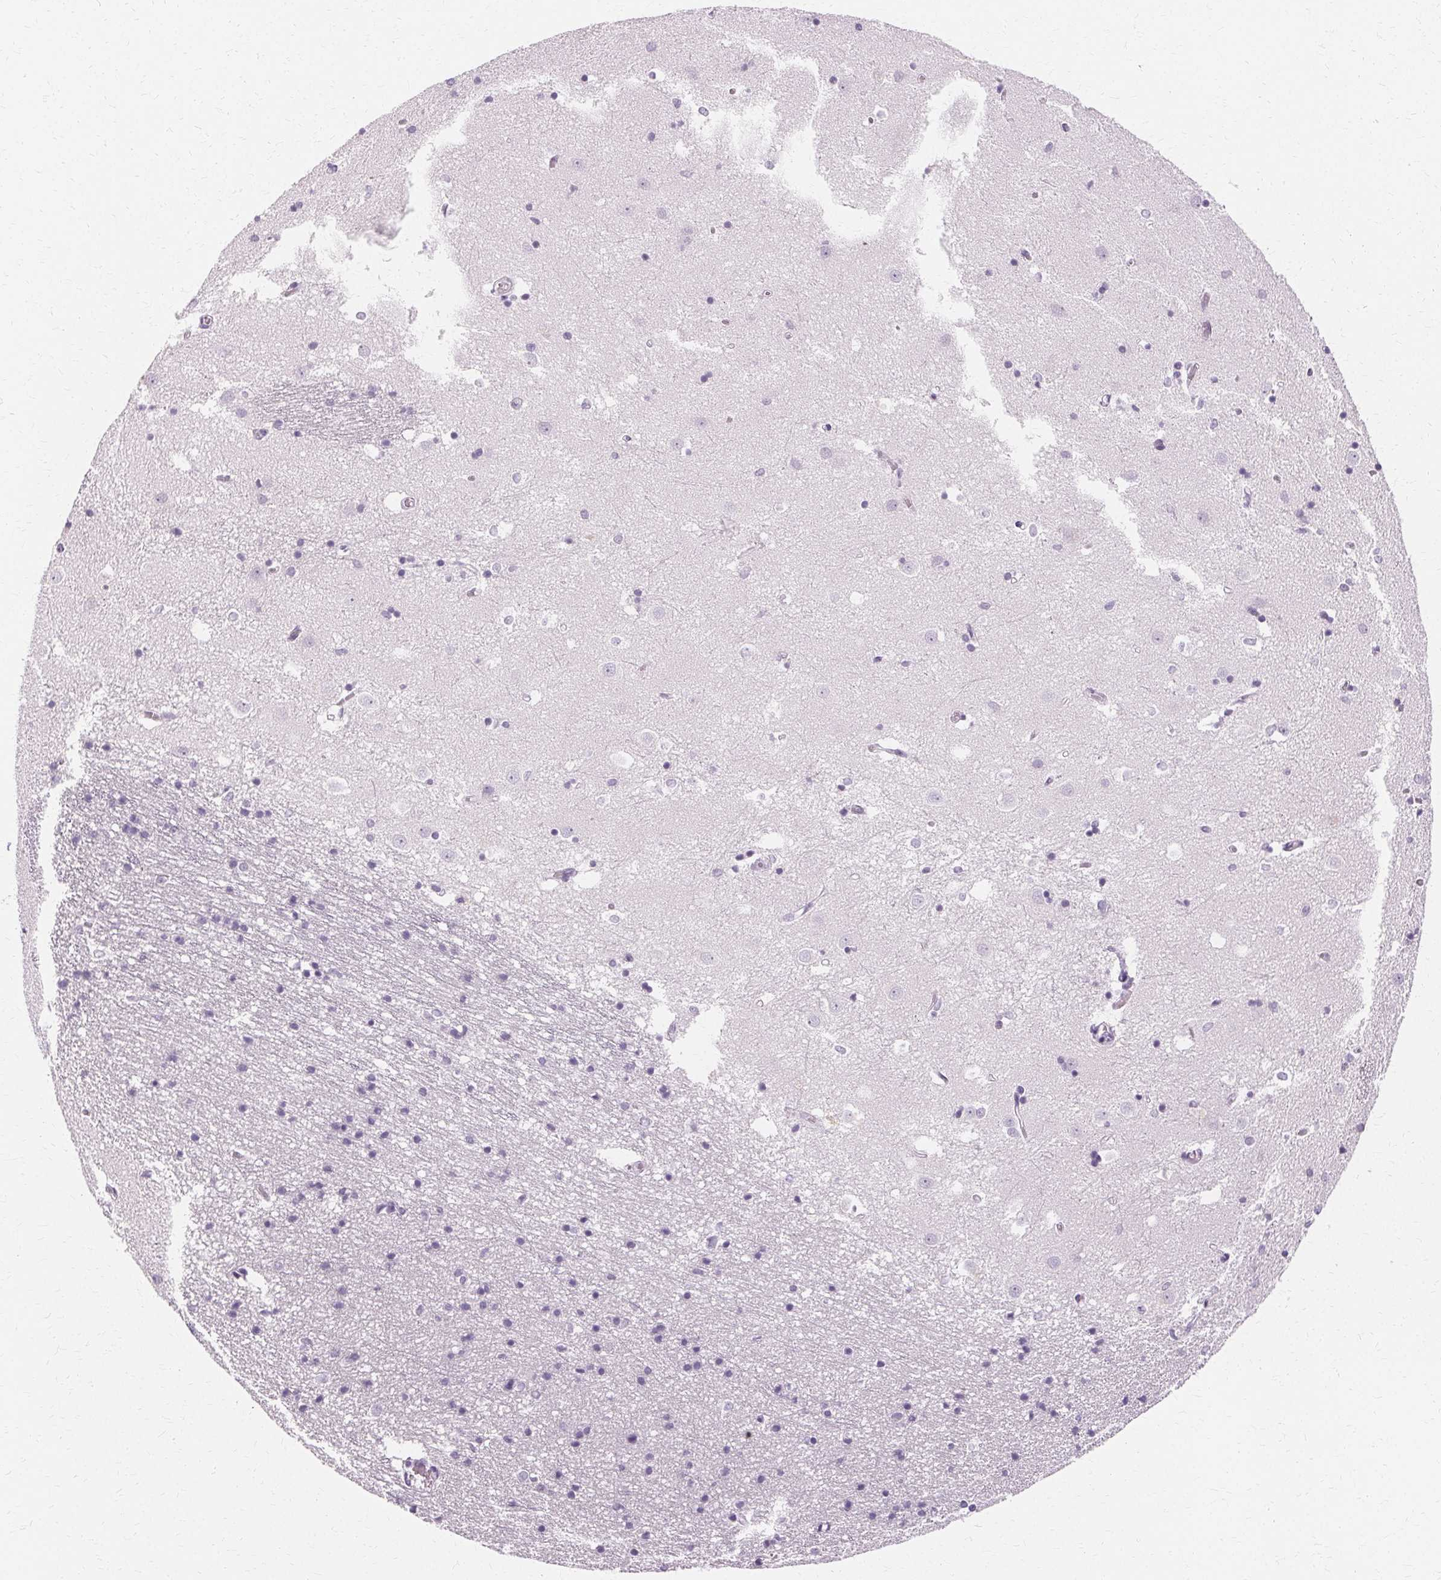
{"staining": {"intensity": "negative", "quantity": "none", "location": "none"}, "tissue": "caudate", "cell_type": "Glial cells", "image_type": "normal", "snomed": [{"axis": "morphology", "description": "Normal tissue, NOS"}, {"axis": "topography", "description": "Lateral ventricle wall"}], "caption": "Image shows no protein positivity in glial cells of normal caudate. The staining is performed using DAB brown chromogen with nuclei counter-stained in using hematoxylin.", "gene": "KRT6A", "patient": {"sex": "male", "age": 54}}